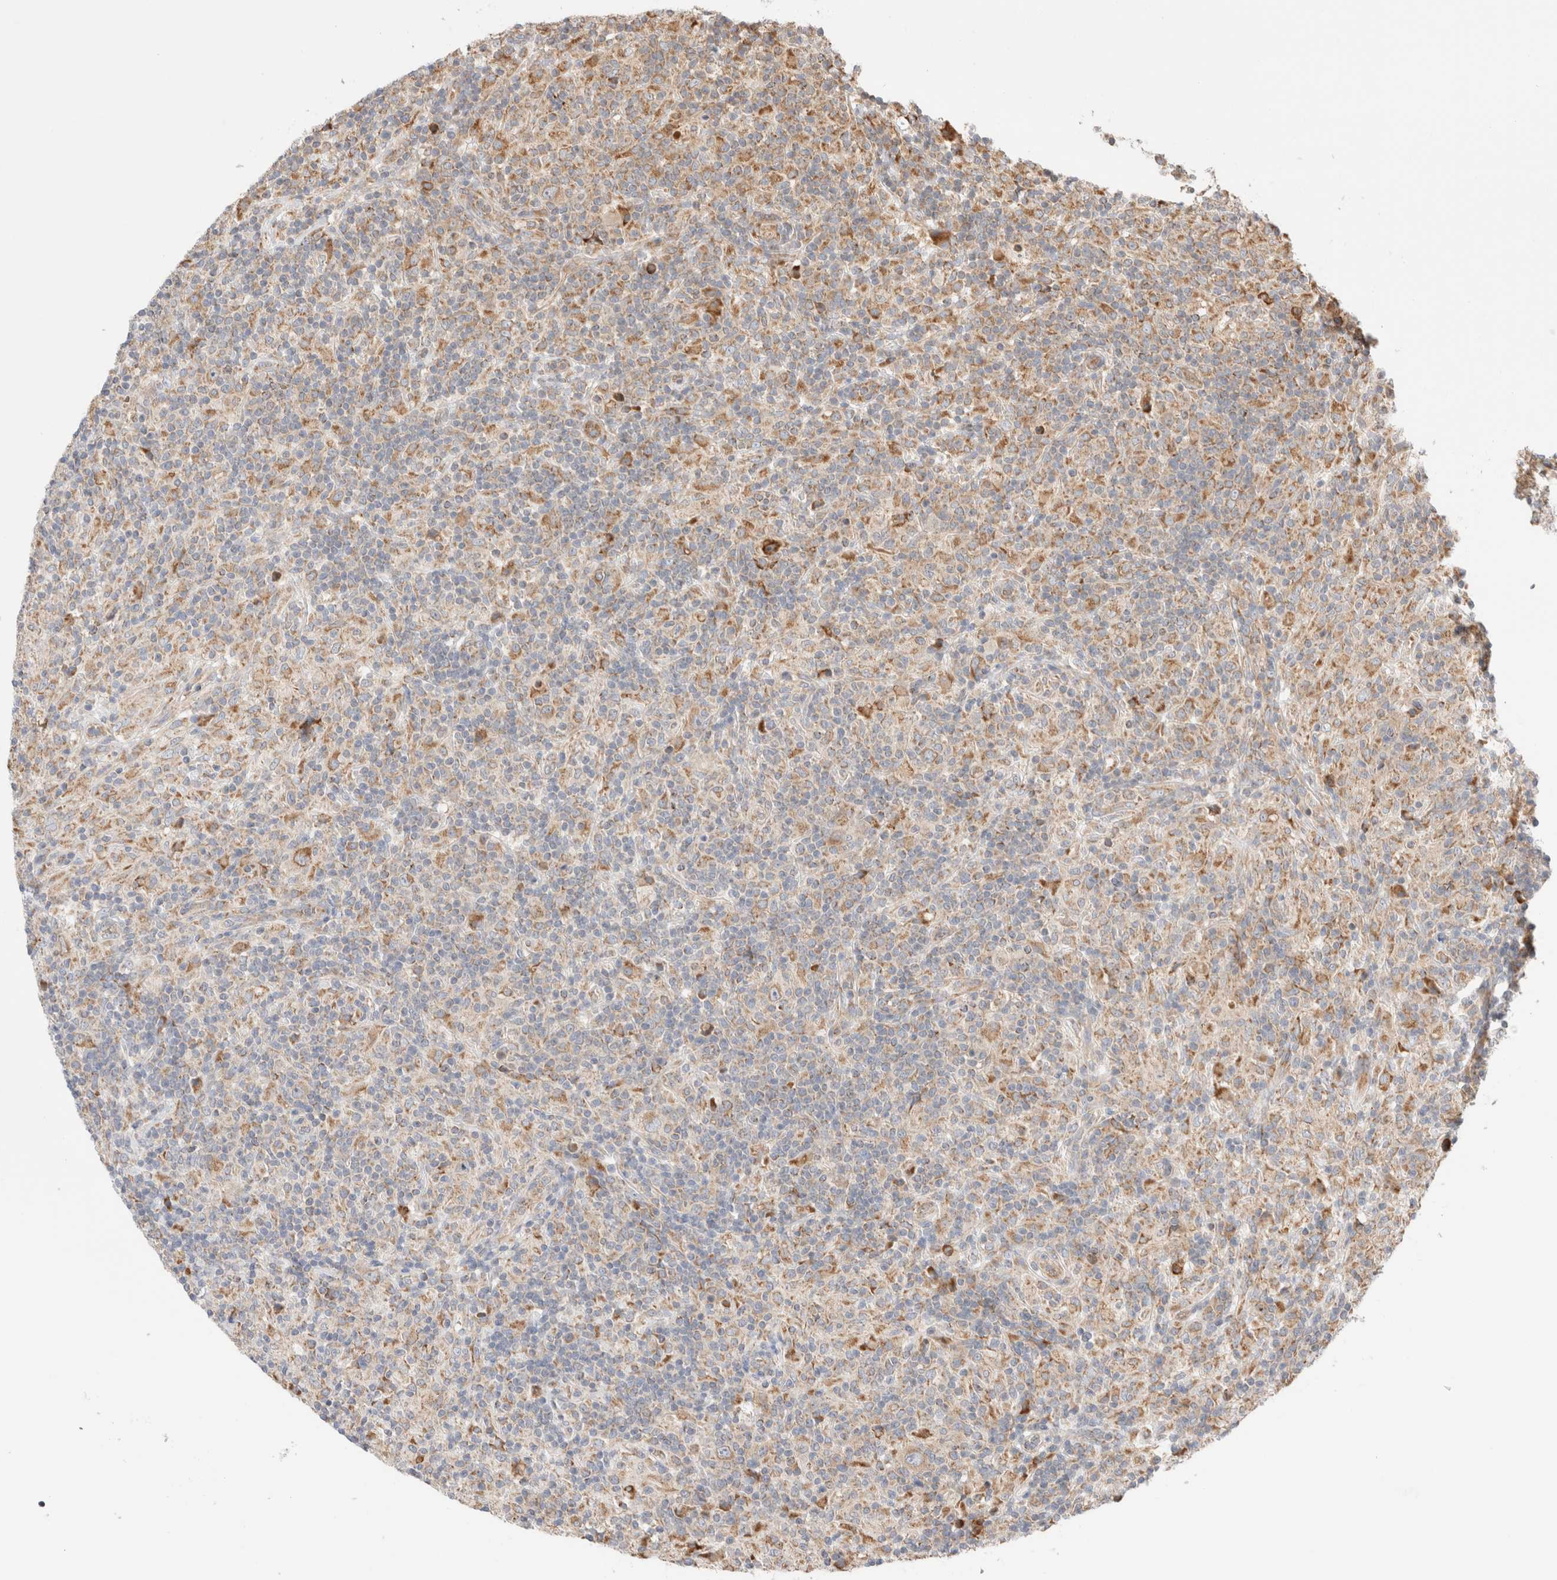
{"staining": {"intensity": "moderate", "quantity": ">75%", "location": "cytoplasmic/membranous"}, "tissue": "lymphoma", "cell_type": "Tumor cells", "image_type": "cancer", "snomed": [{"axis": "morphology", "description": "Hodgkin's disease, NOS"}, {"axis": "topography", "description": "Lymph node"}], "caption": "Brown immunohistochemical staining in Hodgkin's disease displays moderate cytoplasmic/membranous positivity in about >75% of tumor cells.", "gene": "UTS2B", "patient": {"sex": "male", "age": 70}}